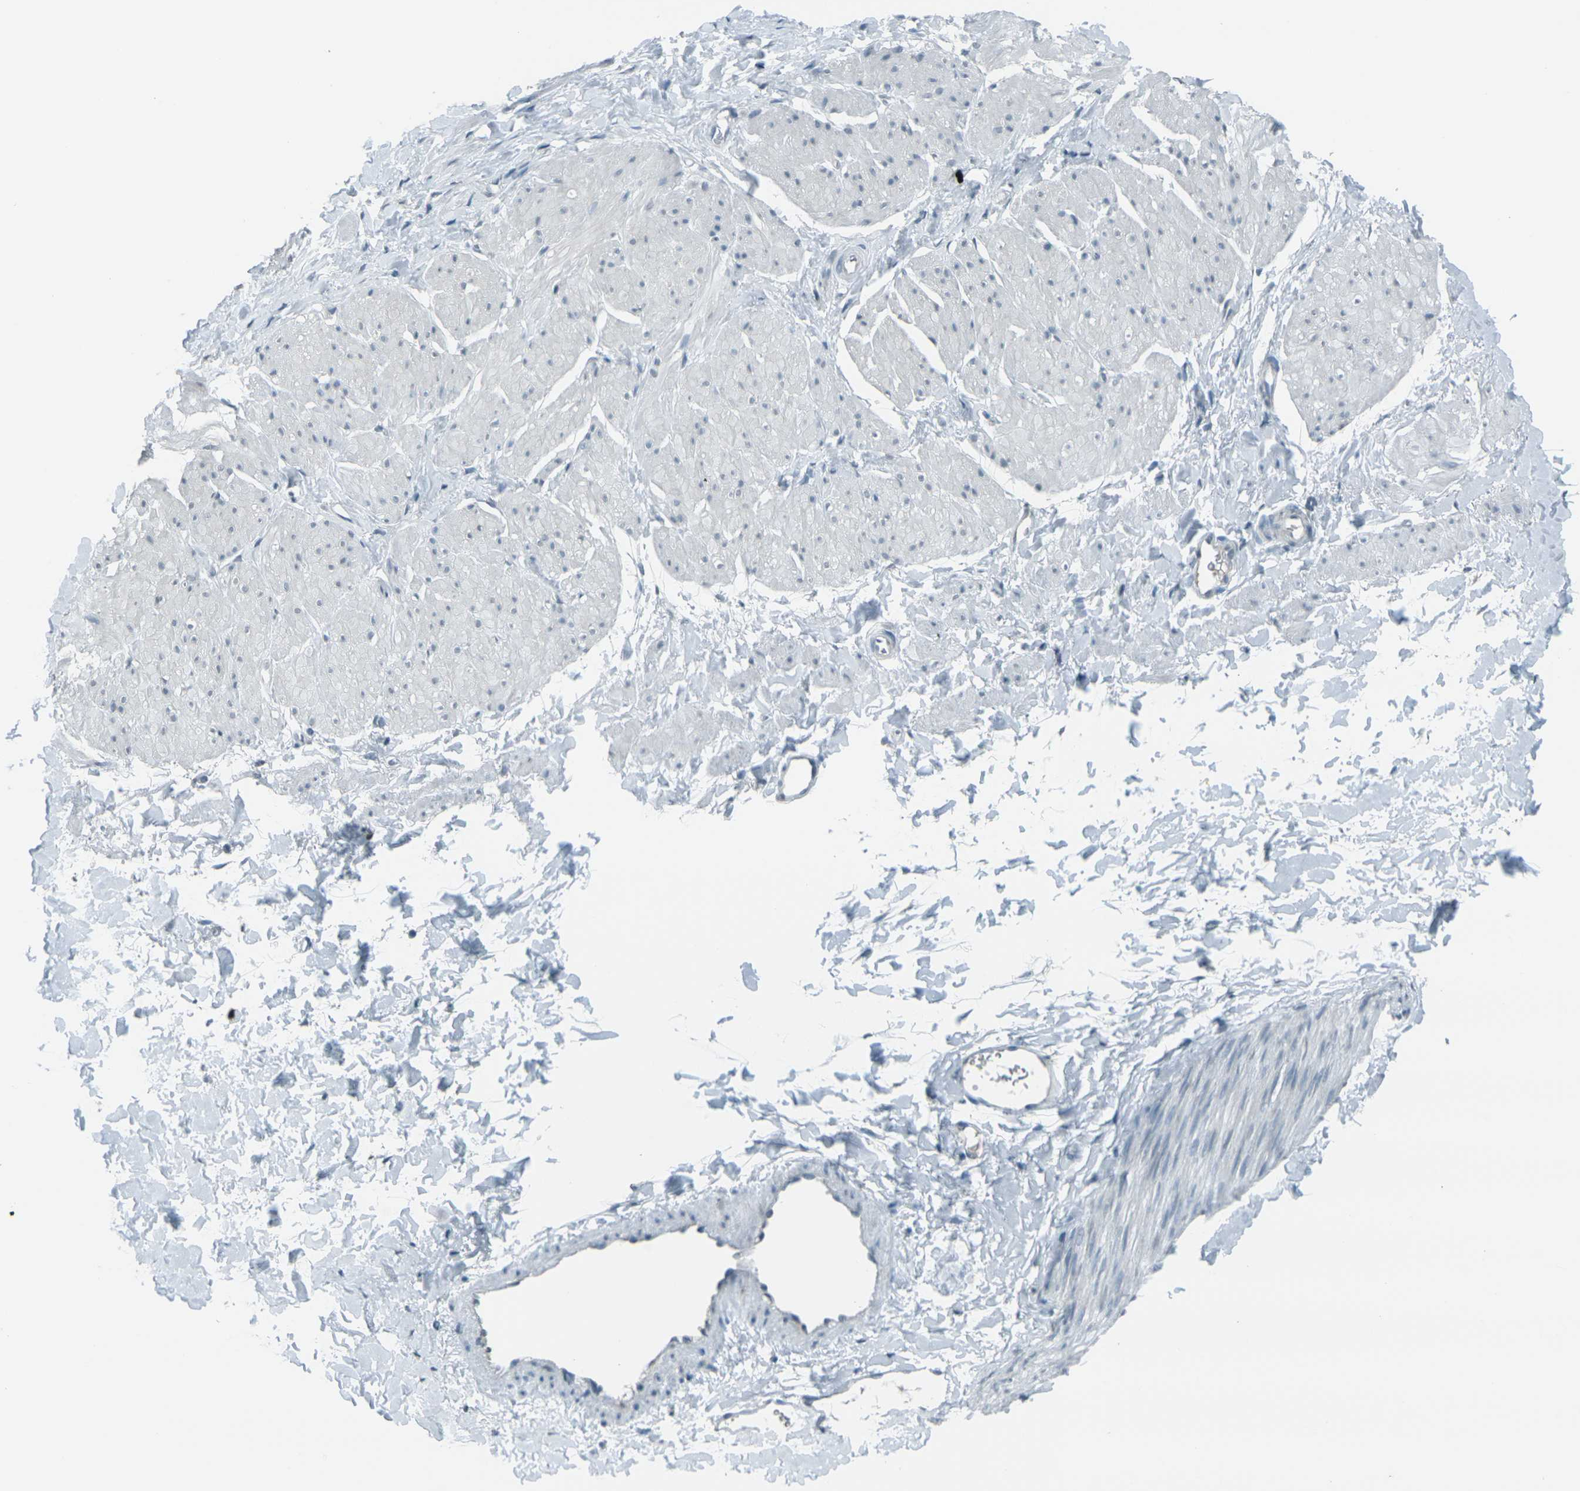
{"staining": {"intensity": "negative", "quantity": "none", "location": "none"}, "tissue": "smooth muscle", "cell_type": "Smooth muscle cells", "image_type": "normal", "snomed": [{"axis": "morphology", "description": "Normal tissue, NOS"}, {"axis": "topography", "description": "Smooth muscle"}], "caption": "Immunohistochemical staining of normal human smooth muscle displays no significant staining in smooth muscle cells. The staining was performed using DAB (3,3'-diaminobenzidine) to visualize the protein expression in brown, while the nuclei were stained in blue with hematoxylin (Magnification: 20x).", "gene": "H2BC1", "patient": {"sex": "male", "age": 16}}